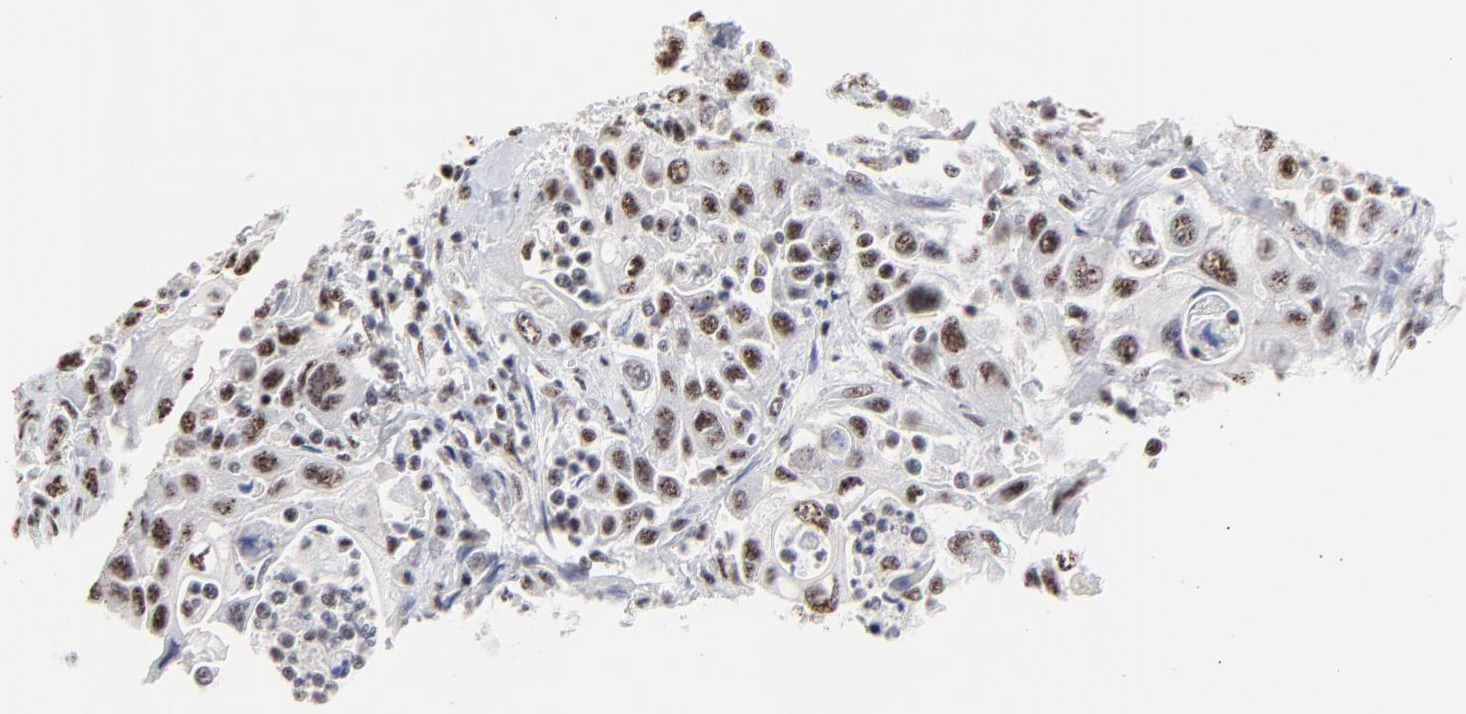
{"staining": {"intensity": "weak", "quantity": ">75%", "location": "nuclear"}, "tissue": "pancreatic cancer", "cell_type": "Tumor cells", "image_type": "cancer", "snomed": [{"axis": "morphology", "description": "Adenocarcinoma, NOS"}, {"axis": "topography", "description": "Pancreas"}], "caption": "A brown stain shows weak nuclear expression of a protein in pancreatic cancer tumor cells.", "gene": "MBD4", "patient": {"sex": "male", "age": 70}}